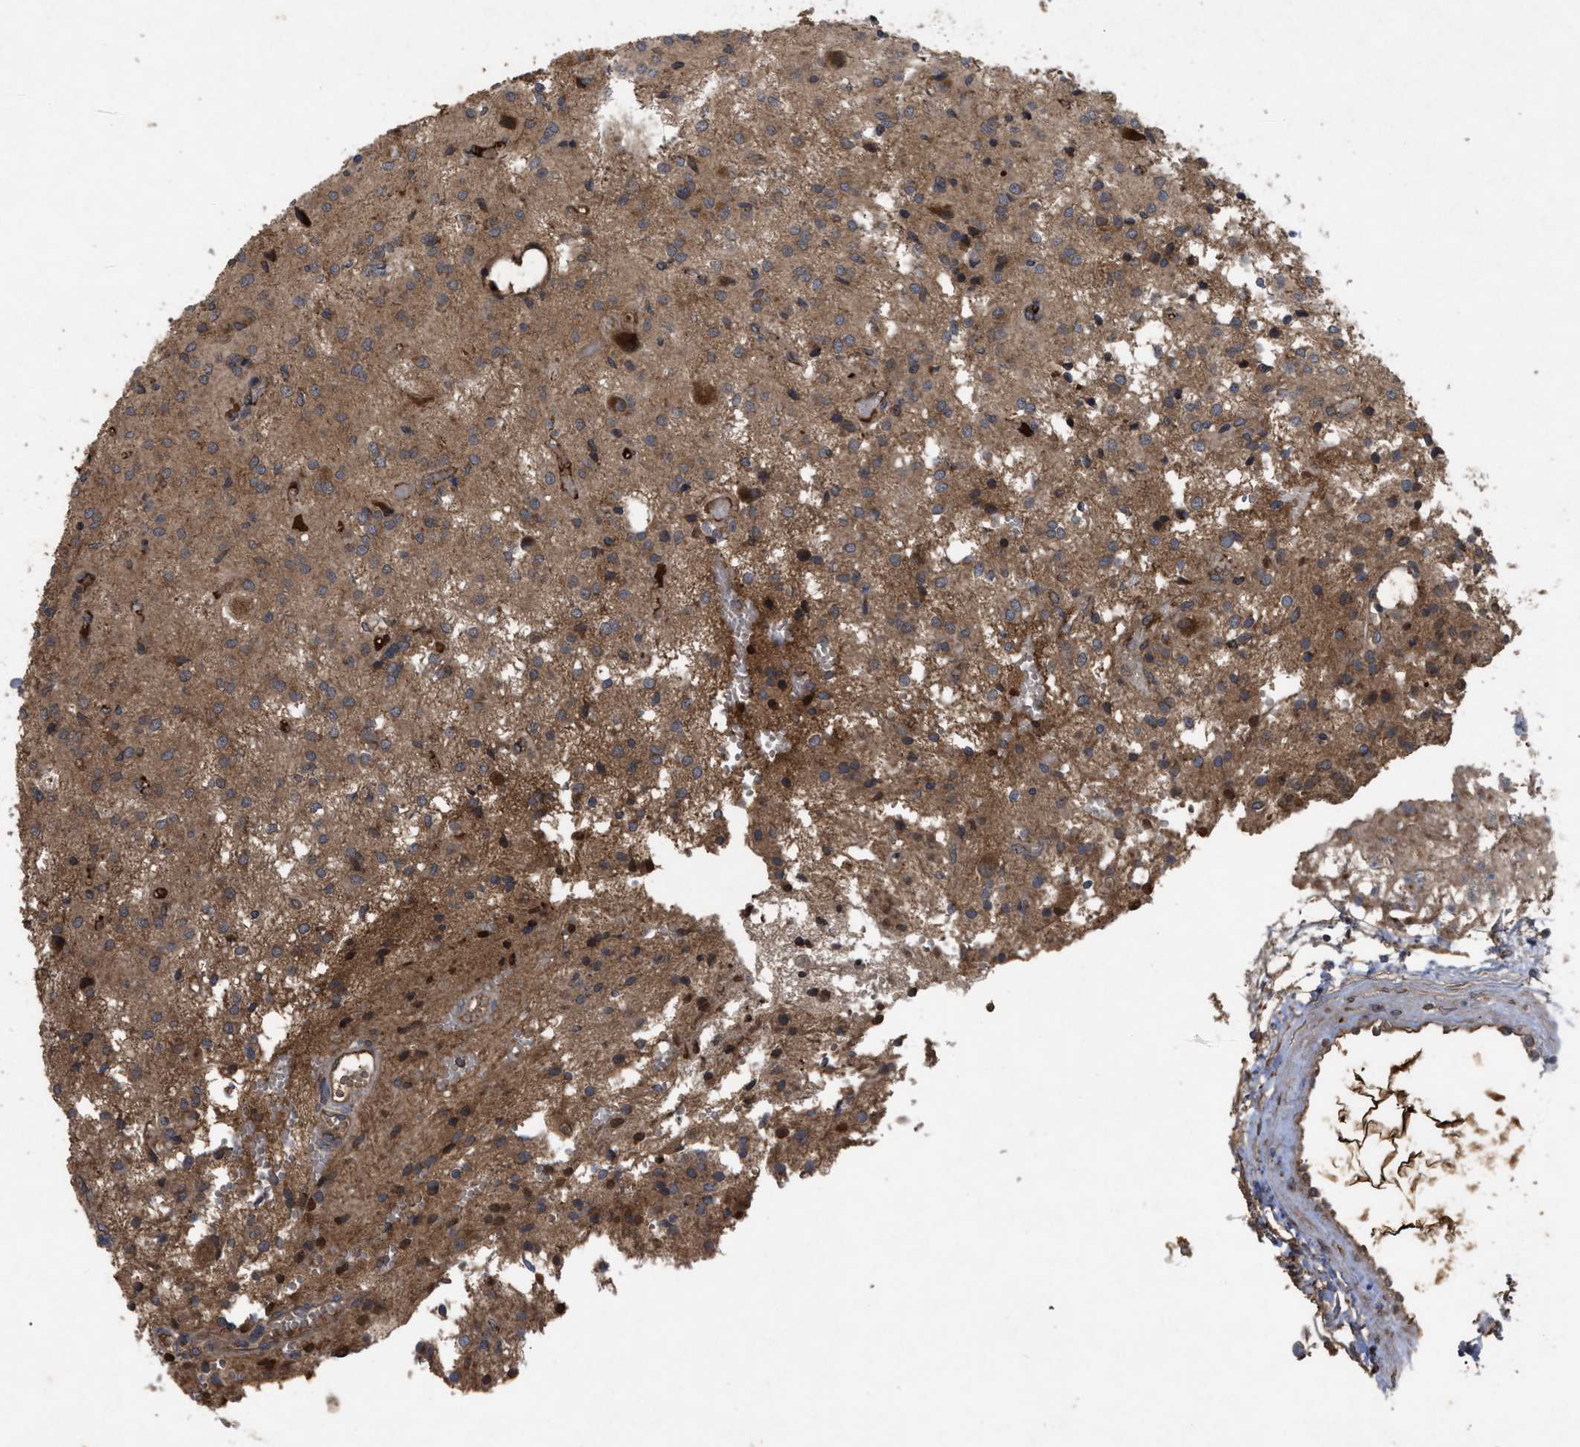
{"staining": {"intensity": "moderate", "quantity": ">75%", "location": "cytoplasmic/membranous"}, "tissue": "glioma", "cell_type": "Tumor cells", "image_type": "cancer", "snomed": [{"axis": "morphology", "description": "Glioma, malignant, High grade"}, {"axis": "topography", "description": "Brain"}], "caption": "Immunohistochemistry of human glioma demonstrates medium levels of moderate cytoplasmic/membranous positivity in about >75% of tumor cells.", "gene": "RAB2A", "patient": {"sex": "female", "age": 59}}